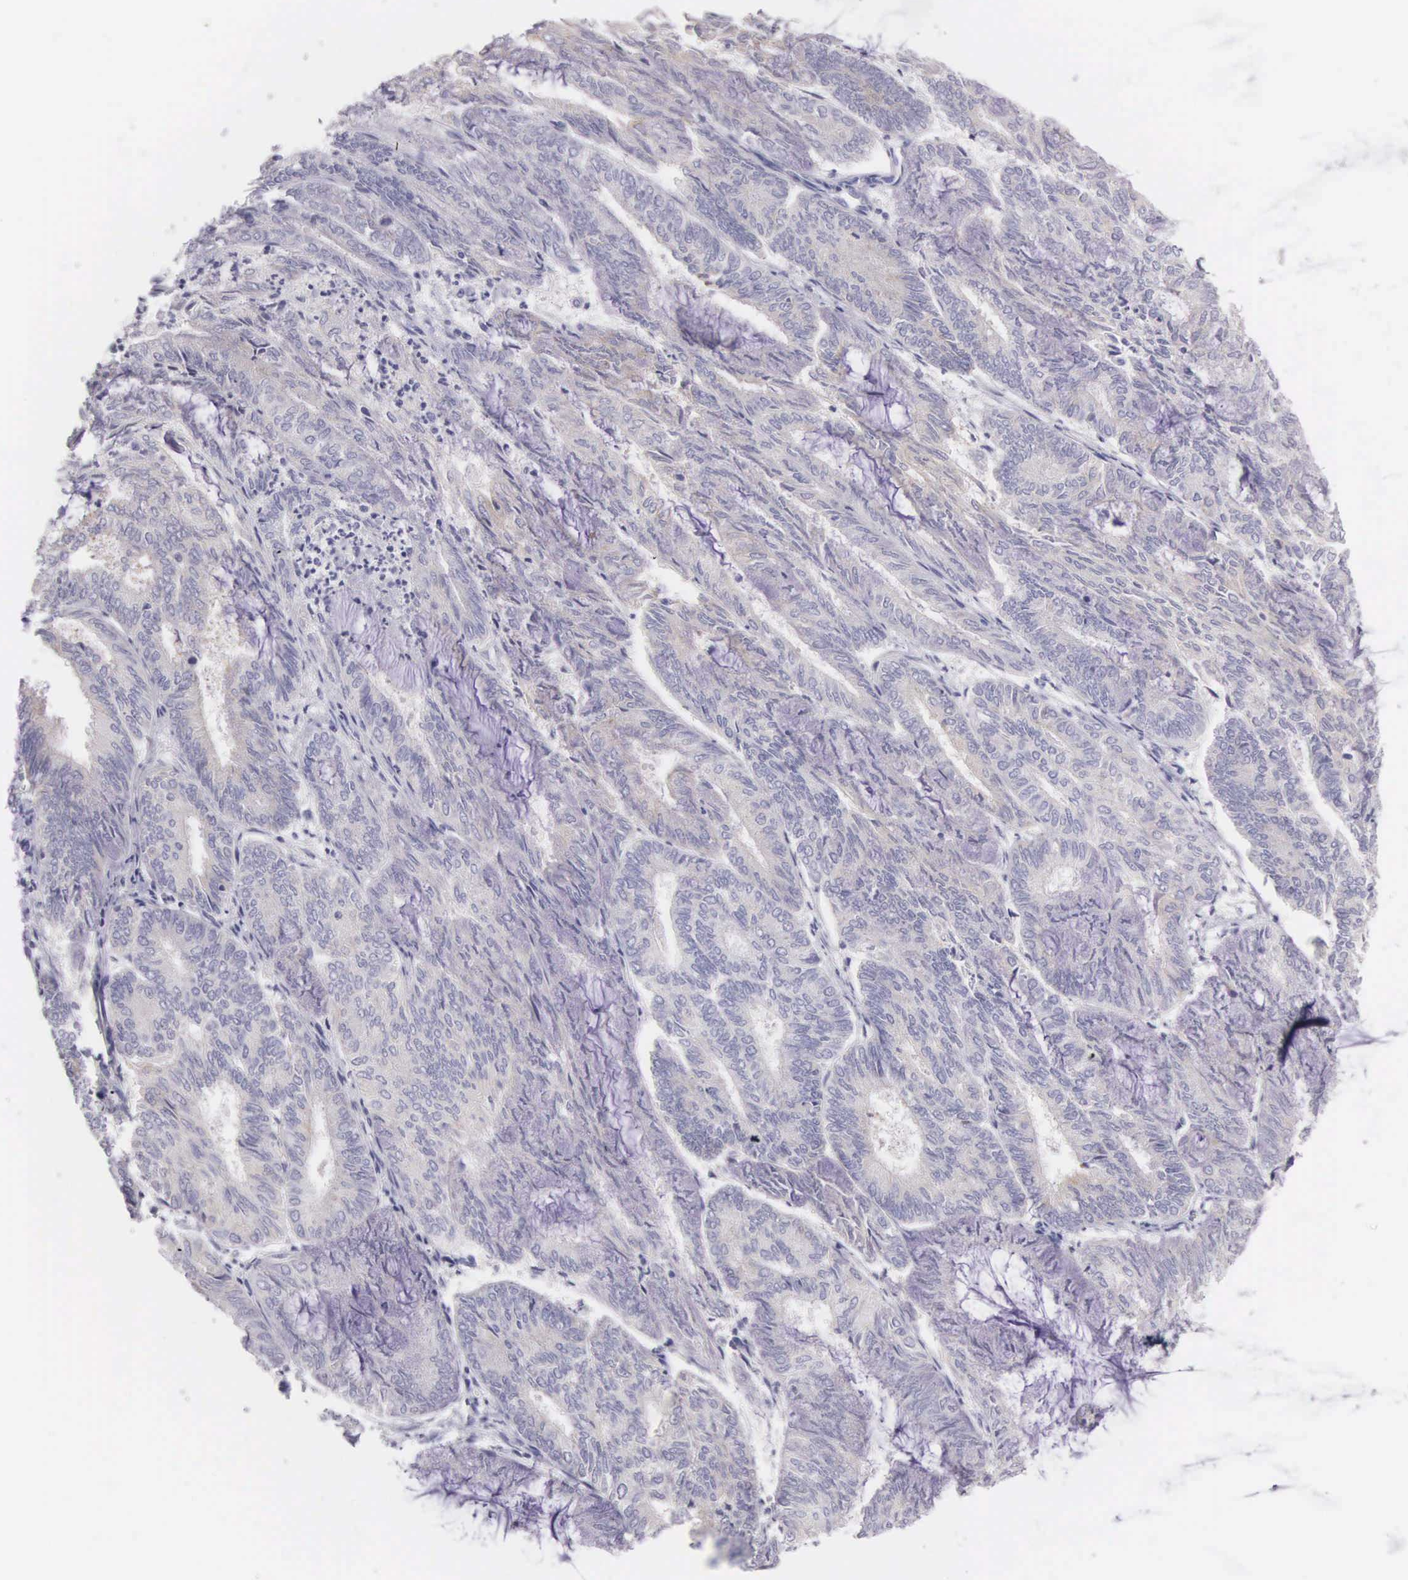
{"staining": {"intensity": "negative", "quantity": "none", "location": "none"}, "tissue": "endometrial cancer", "cell_type": "Tumor cells", "image_type": "cancer", "snomed": [{"axis": "morphology", "description": "Adenocarcinoma, NOS"}, {"axis": "topography", "description": "Endometrium"}], "caption": "Micrograph shows no protein positivity in tumor cells of endometrial cancer (adenocarcinoma) tissue.", "gene": "OSBPL3", "patient": {"sex": "female", "age": 59}}